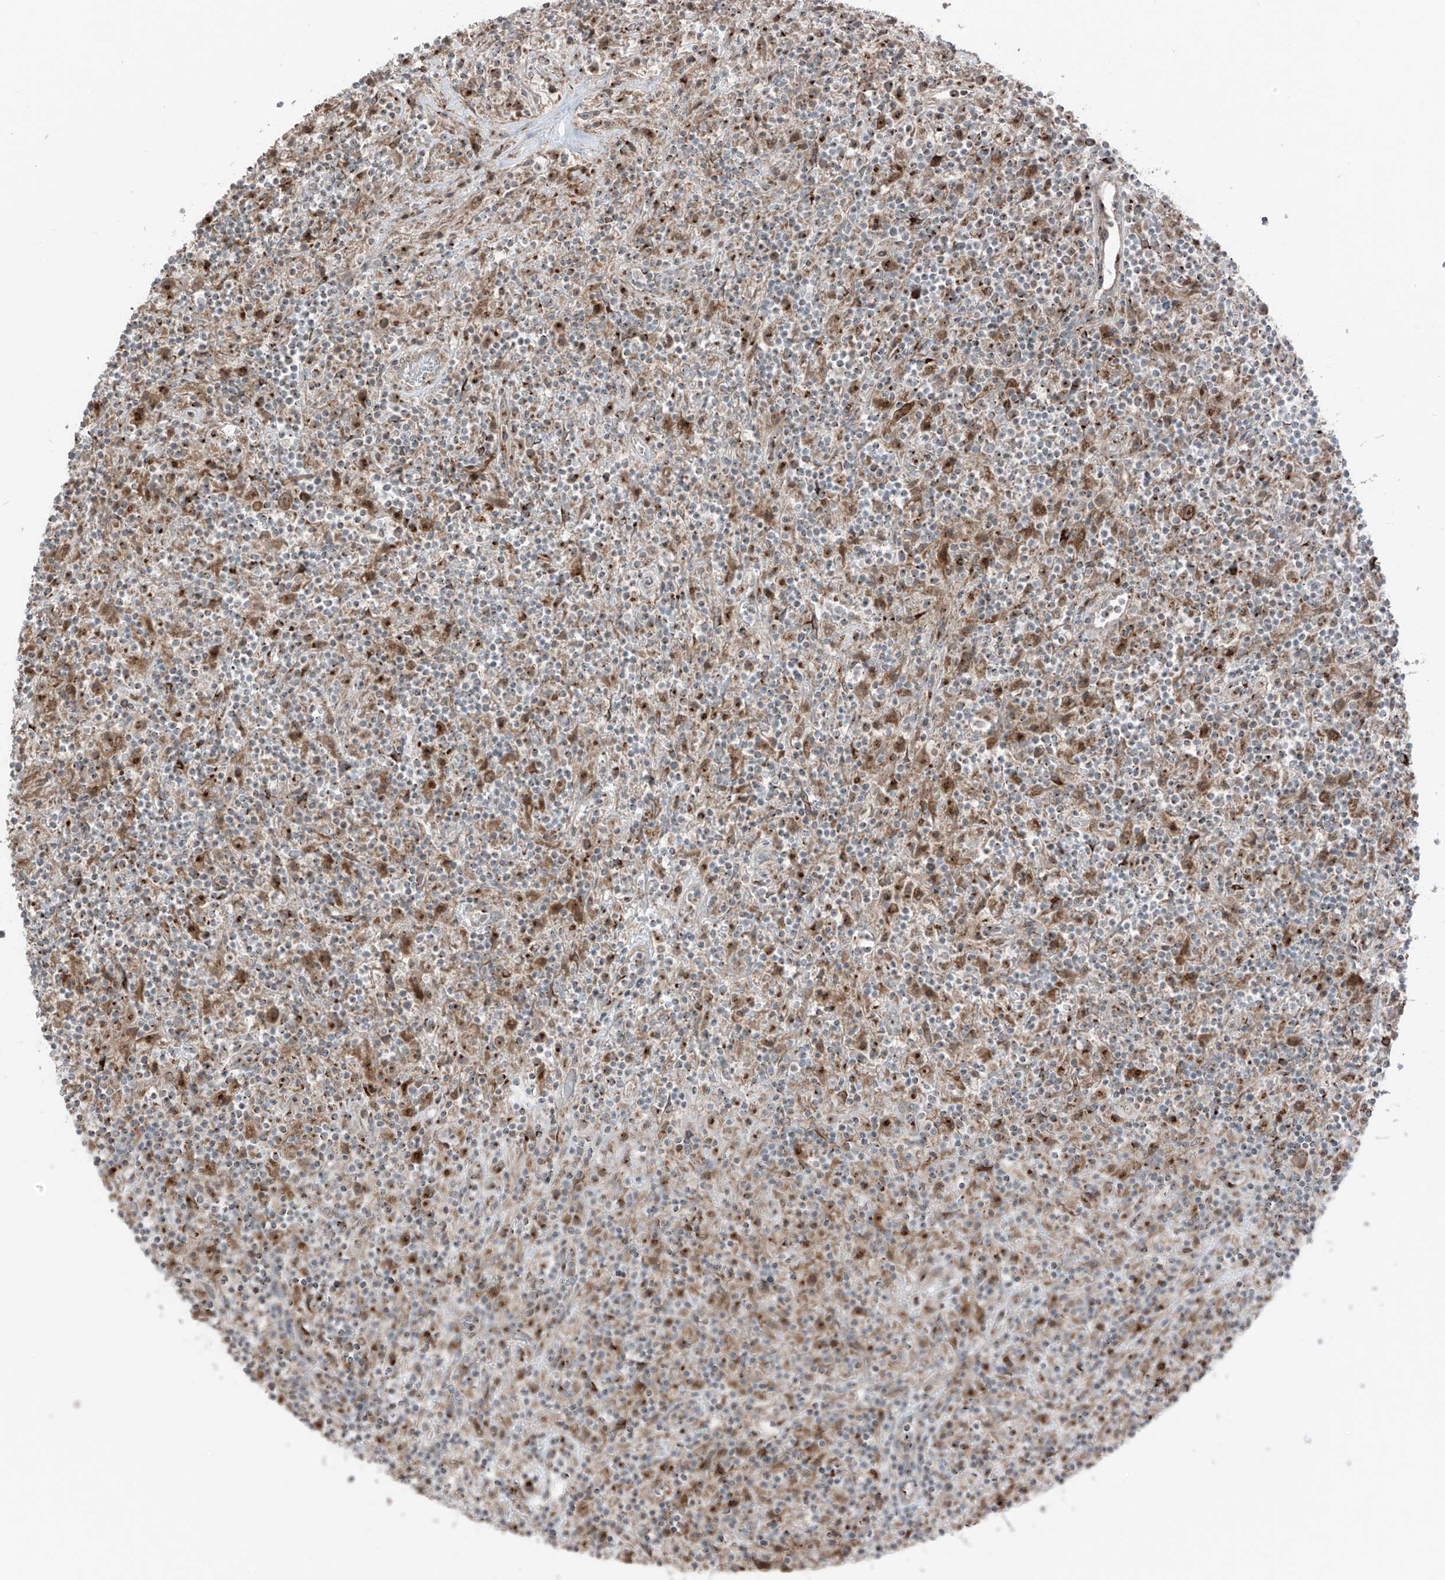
{"staining": {"intensity": "moderate", "quantity": ">75%", "location": "cytoplasmic/membranous,nuclear"}, "tissue": "lymphoma", "cell_type": "Tumor cells", "image_type": "cancer", "snomed": [{"axis": "morphology", "description": "Hodgkin's disease, NOS"}, {"axis": "topography", "description": "Lymph node"}], "caption": "Lymphoma stained for a protein displays moderate cytoplasmic/membranous and nuclear positivity in tumor cells.", "gene": "ERLEC1", "patient": {"sex": "male", "age": 70}}